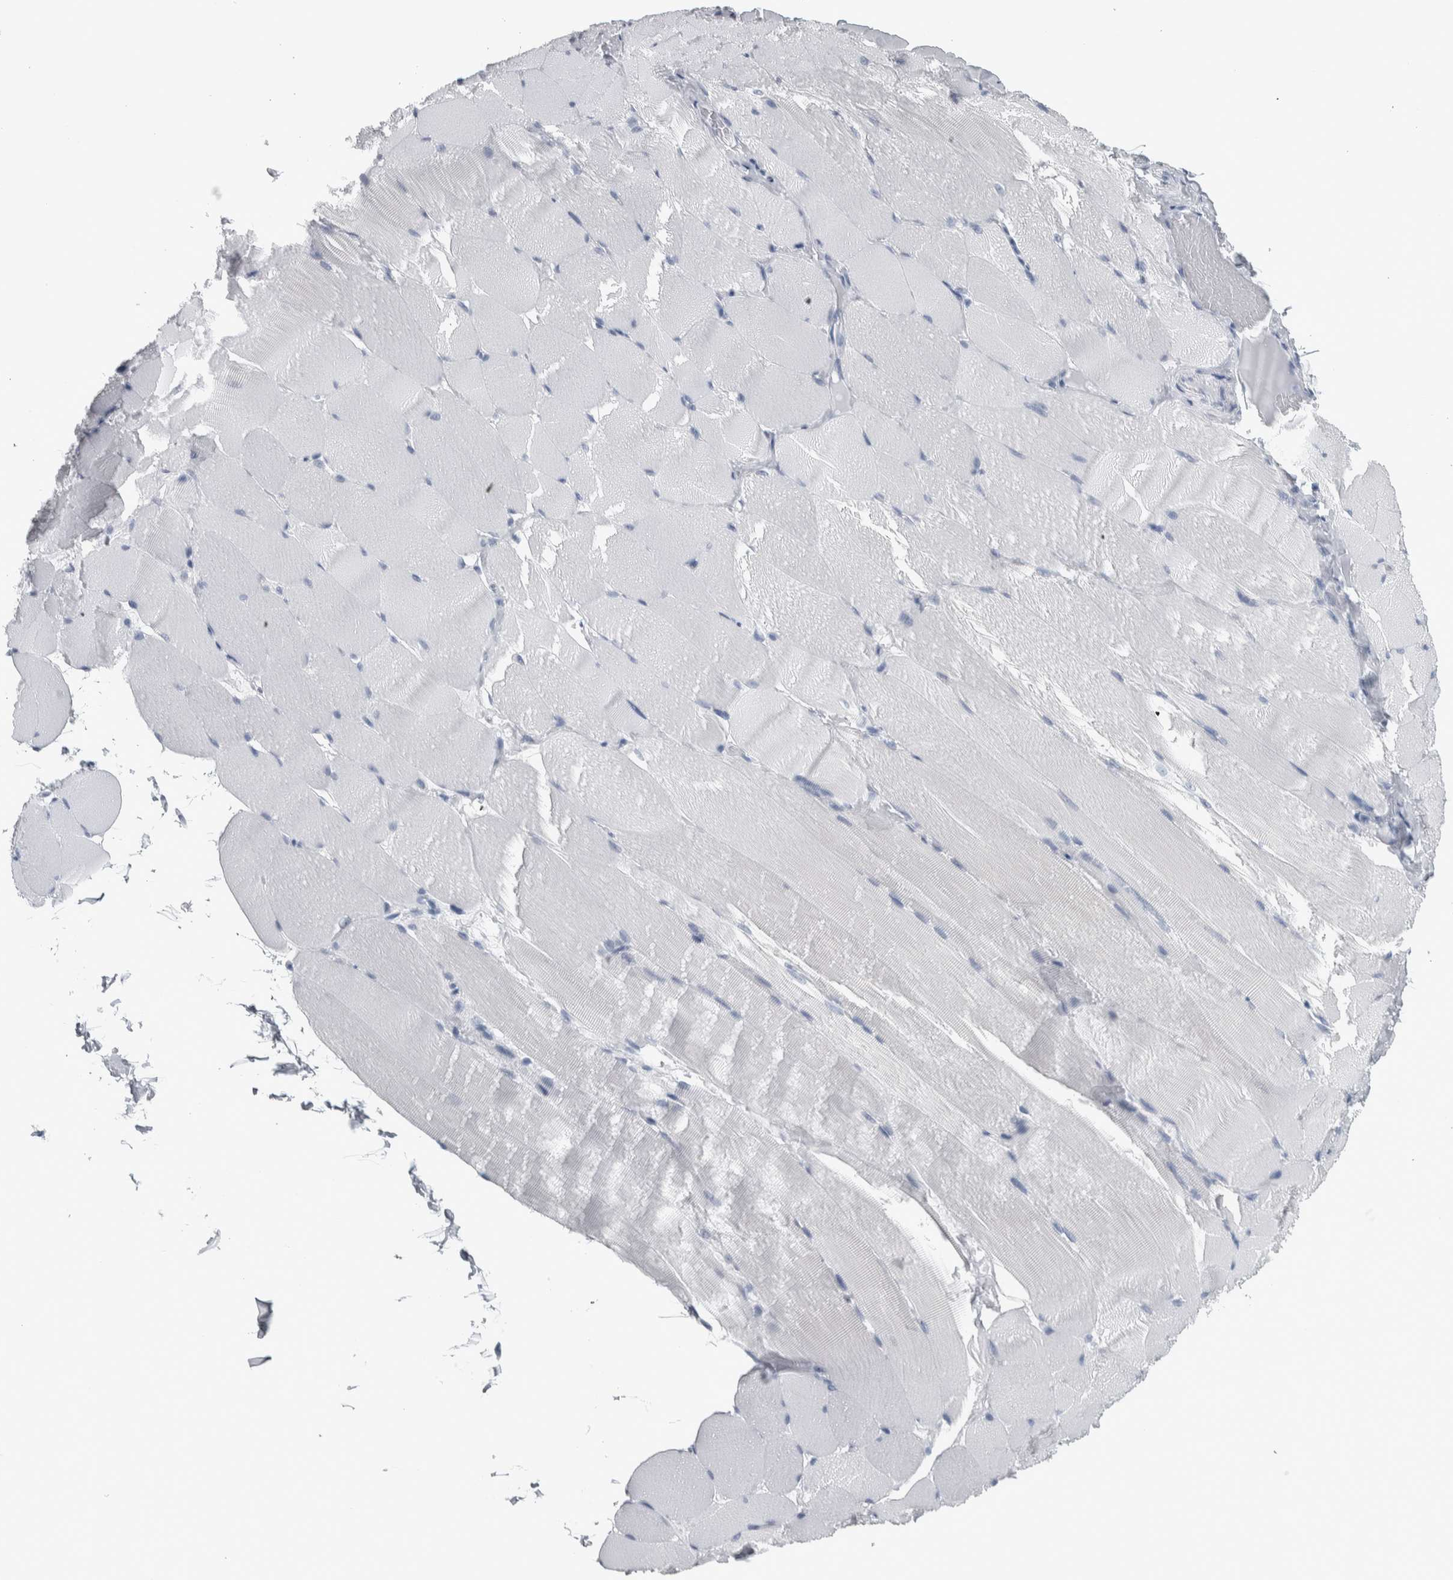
{"staining": {"intensity": "negative", "quantity": "none", "location": "none"}, "tissue": "skeletal muscle", "cell_type": "Myocytes", "image_type": "normal", "snomed": [{"axis": "morphology", "description": "Normal tissue, NOS"}, {"axis": "topography", "description": "Skin"}, {"axis": "topography", "description": "Skeletal muscle"}], "caption": "An immunohistochemistry image of benign skeletal muscle is shown. There is no staining in myocytes of skeletal muscle.", "gene": "CDH17", "patient": {"sex": "male", "age": 83}}